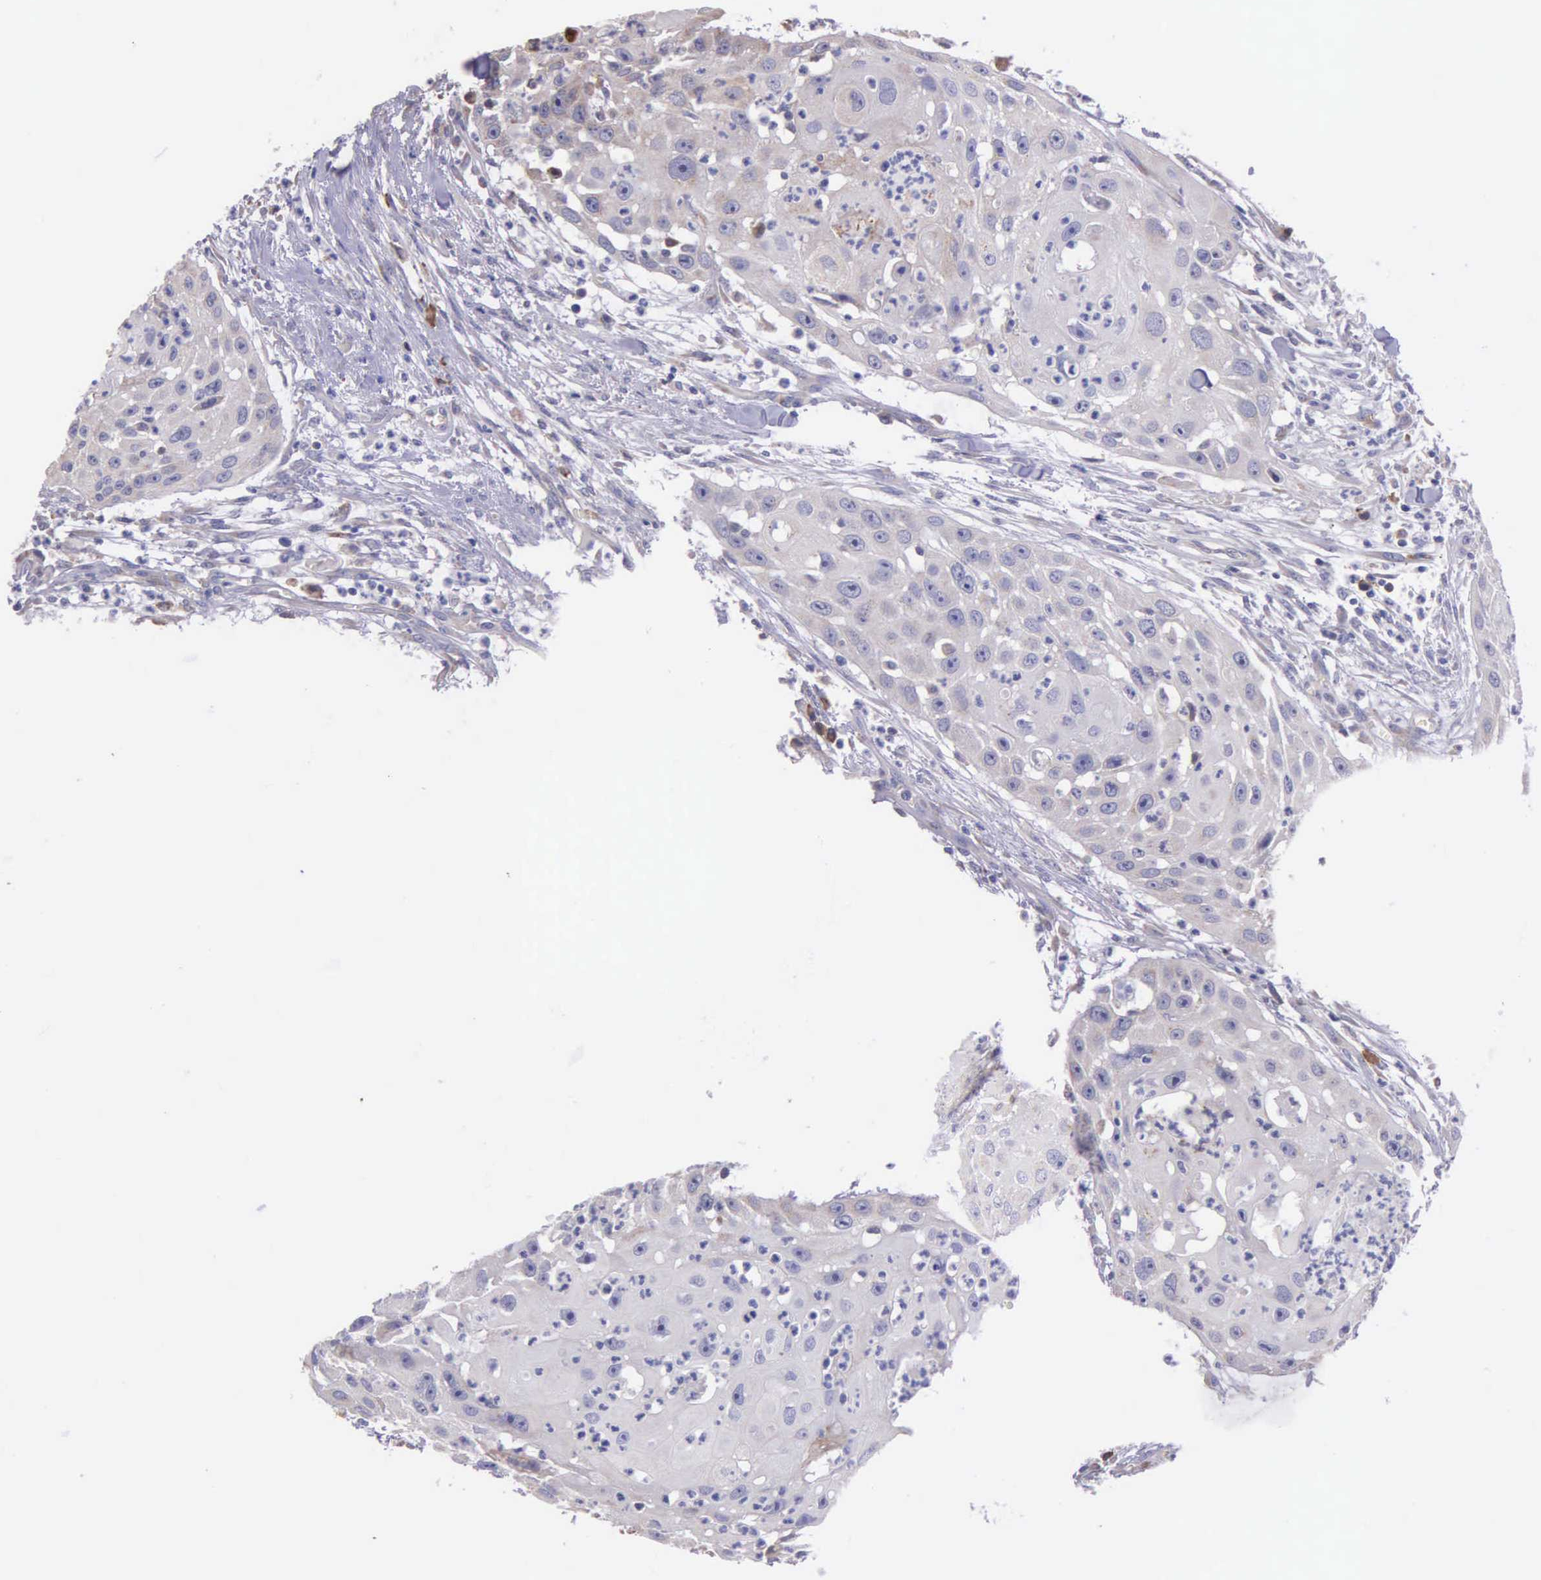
{"staining": {"intensity": "weak", "quantity": "25%-75%", "location": "cytoplasmic/membranous"}, "tissue": "head and neck cancer", "cell_type": "Tumor cells", "image_type": "cancer", "snomed": [{"axis": "morphology", "description": "Squamous cell carcinoma, NOS"}, {"axis": "topography", "description": "Head-Neck"}], "caption": "Human head and neck cancer stained with a brown dye displays weak cytoplasmic/membranous positive expression in about 25%-75% of tumor cells.", "gene": "ZC3H12B", "patient": {"sex": "male", "age": 64}}